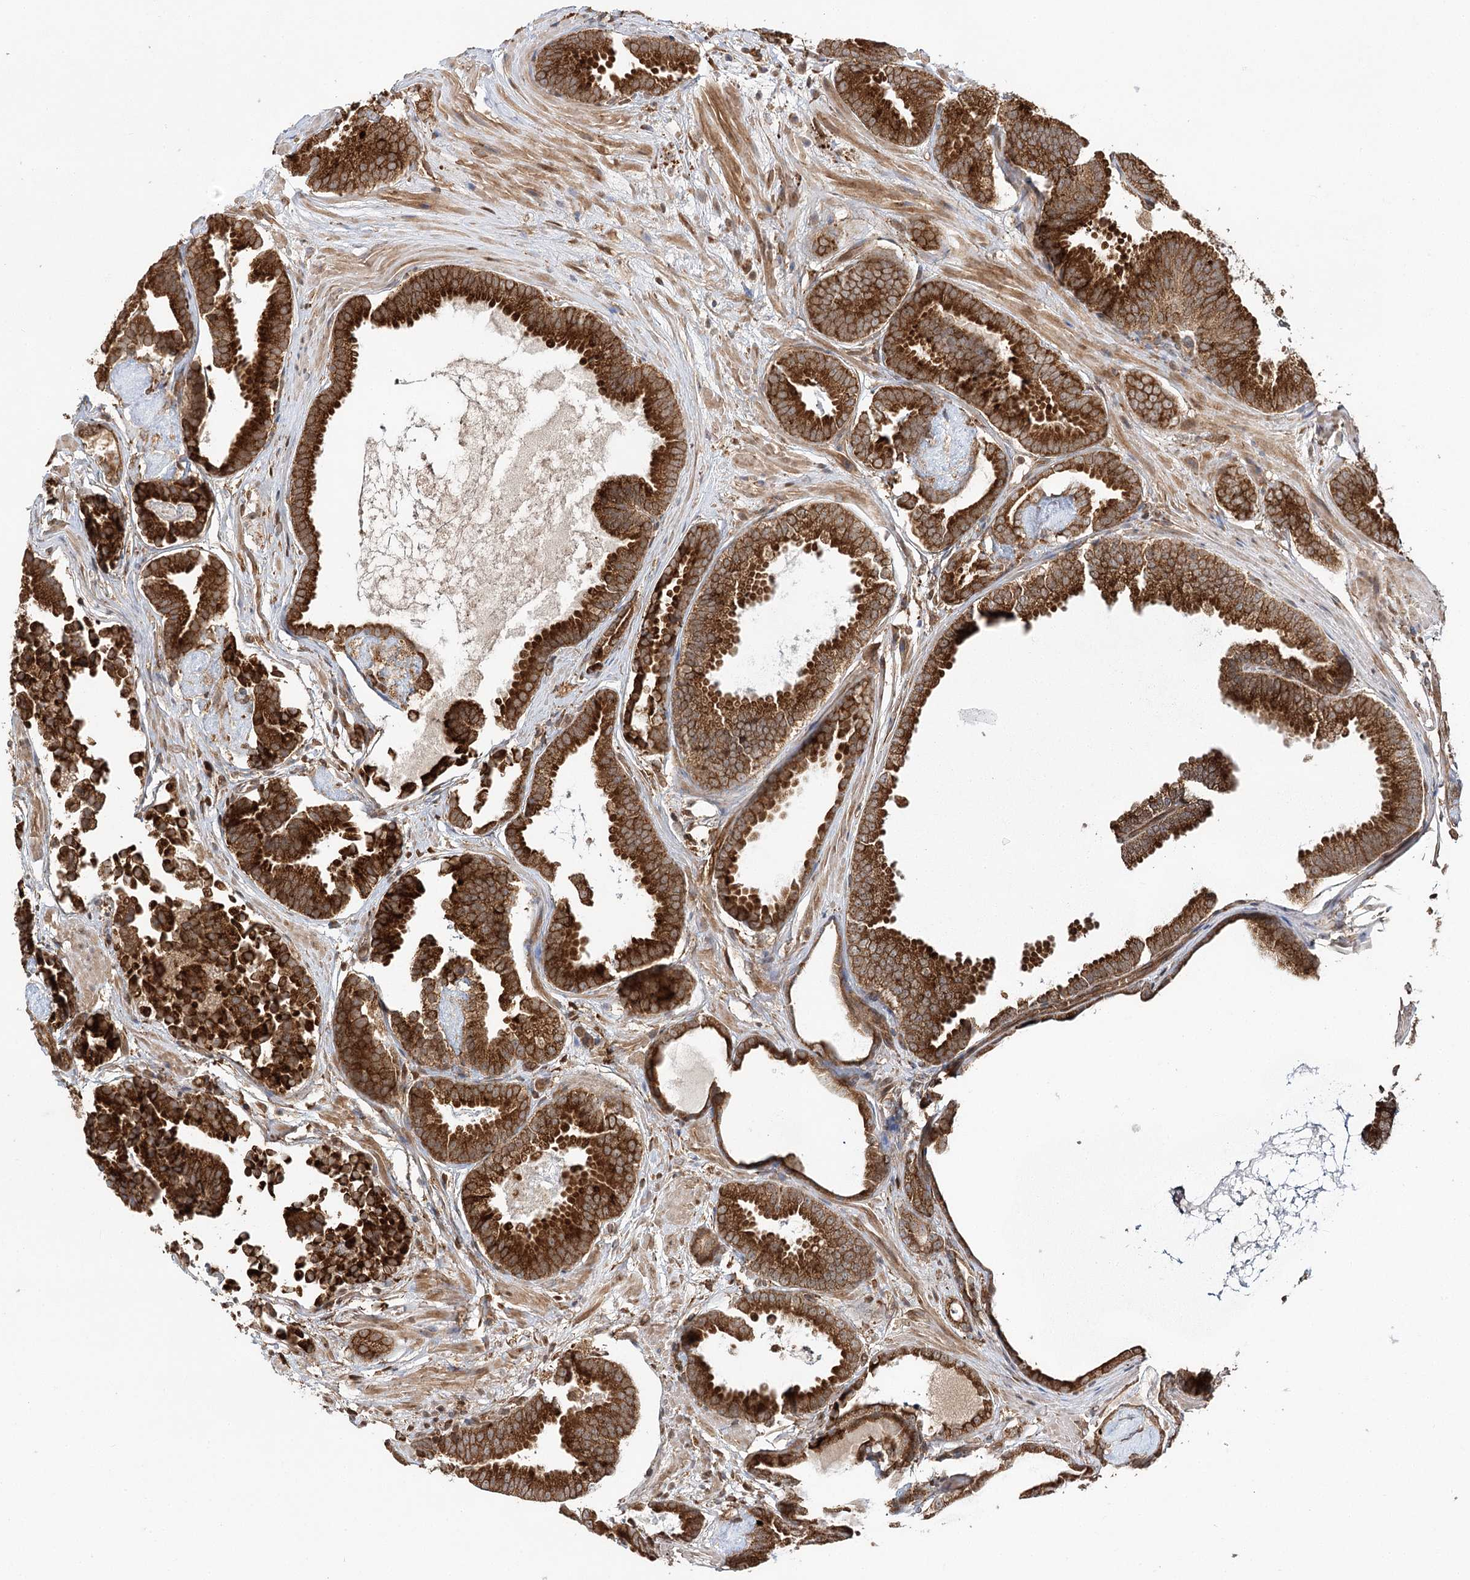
{"staining": {"intensity": "strong", "quantity": ">75%", "location": "cytoplasmic/membranous"}, "tissue": "prostate cancer", "cell_type": "Tumor cells", "image_type": "cancer", "snomed": [{"axis": "morphology", "description": "Adenocarcinoma, Low grade"}, {"axis": "topography", "description": "Prostate"}], "caption": "Protein analysis of low-grade adenocarcinoma (prostate) tissue exhibits strong cytoplasmic/membranous positivity in approximately >75% of tumor cells.", "gene": "DNAJB14", "patient": {"sex": "male", "age": 71}}